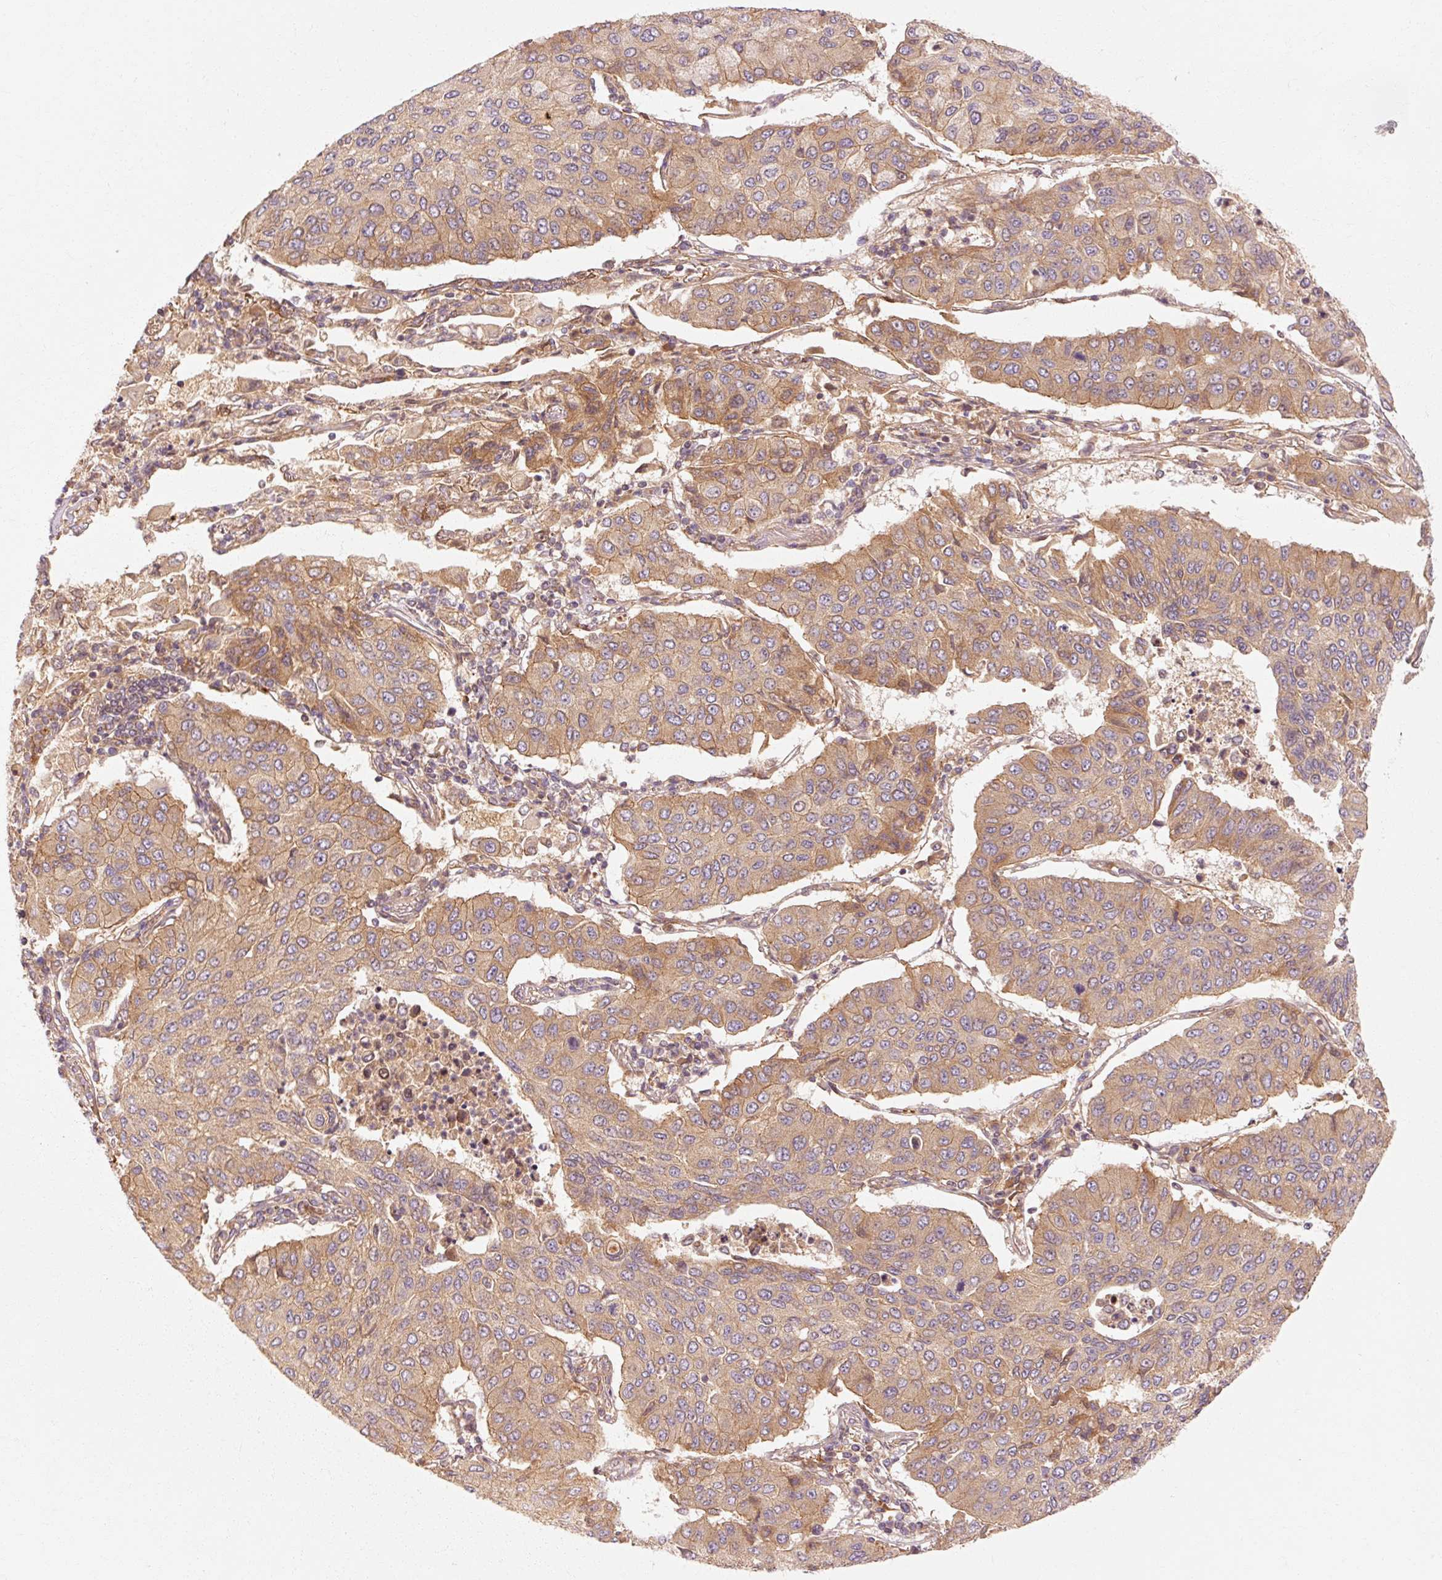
{"staining": {"intensity": "weak", "quantity": "25%-75%", "location": "cytoplasmic/membranous"}, "tissue": "lung cancer", "cell_type": "Tumor cells", "image_type": "cancer", "snomed": [{"axis": "morphology", "description": "Squamous cell carcinoma, NOS"}, {"axis": "topography", "description": "Lung"}], "caption": "Weak cytoplasmic/membranous protein staining is identified in approximately 25%-75% of tumor cells in lung squamous cell carcinoma.", "gene": "CTNNA1", "patient": {"sex": "male", "age": 74}}